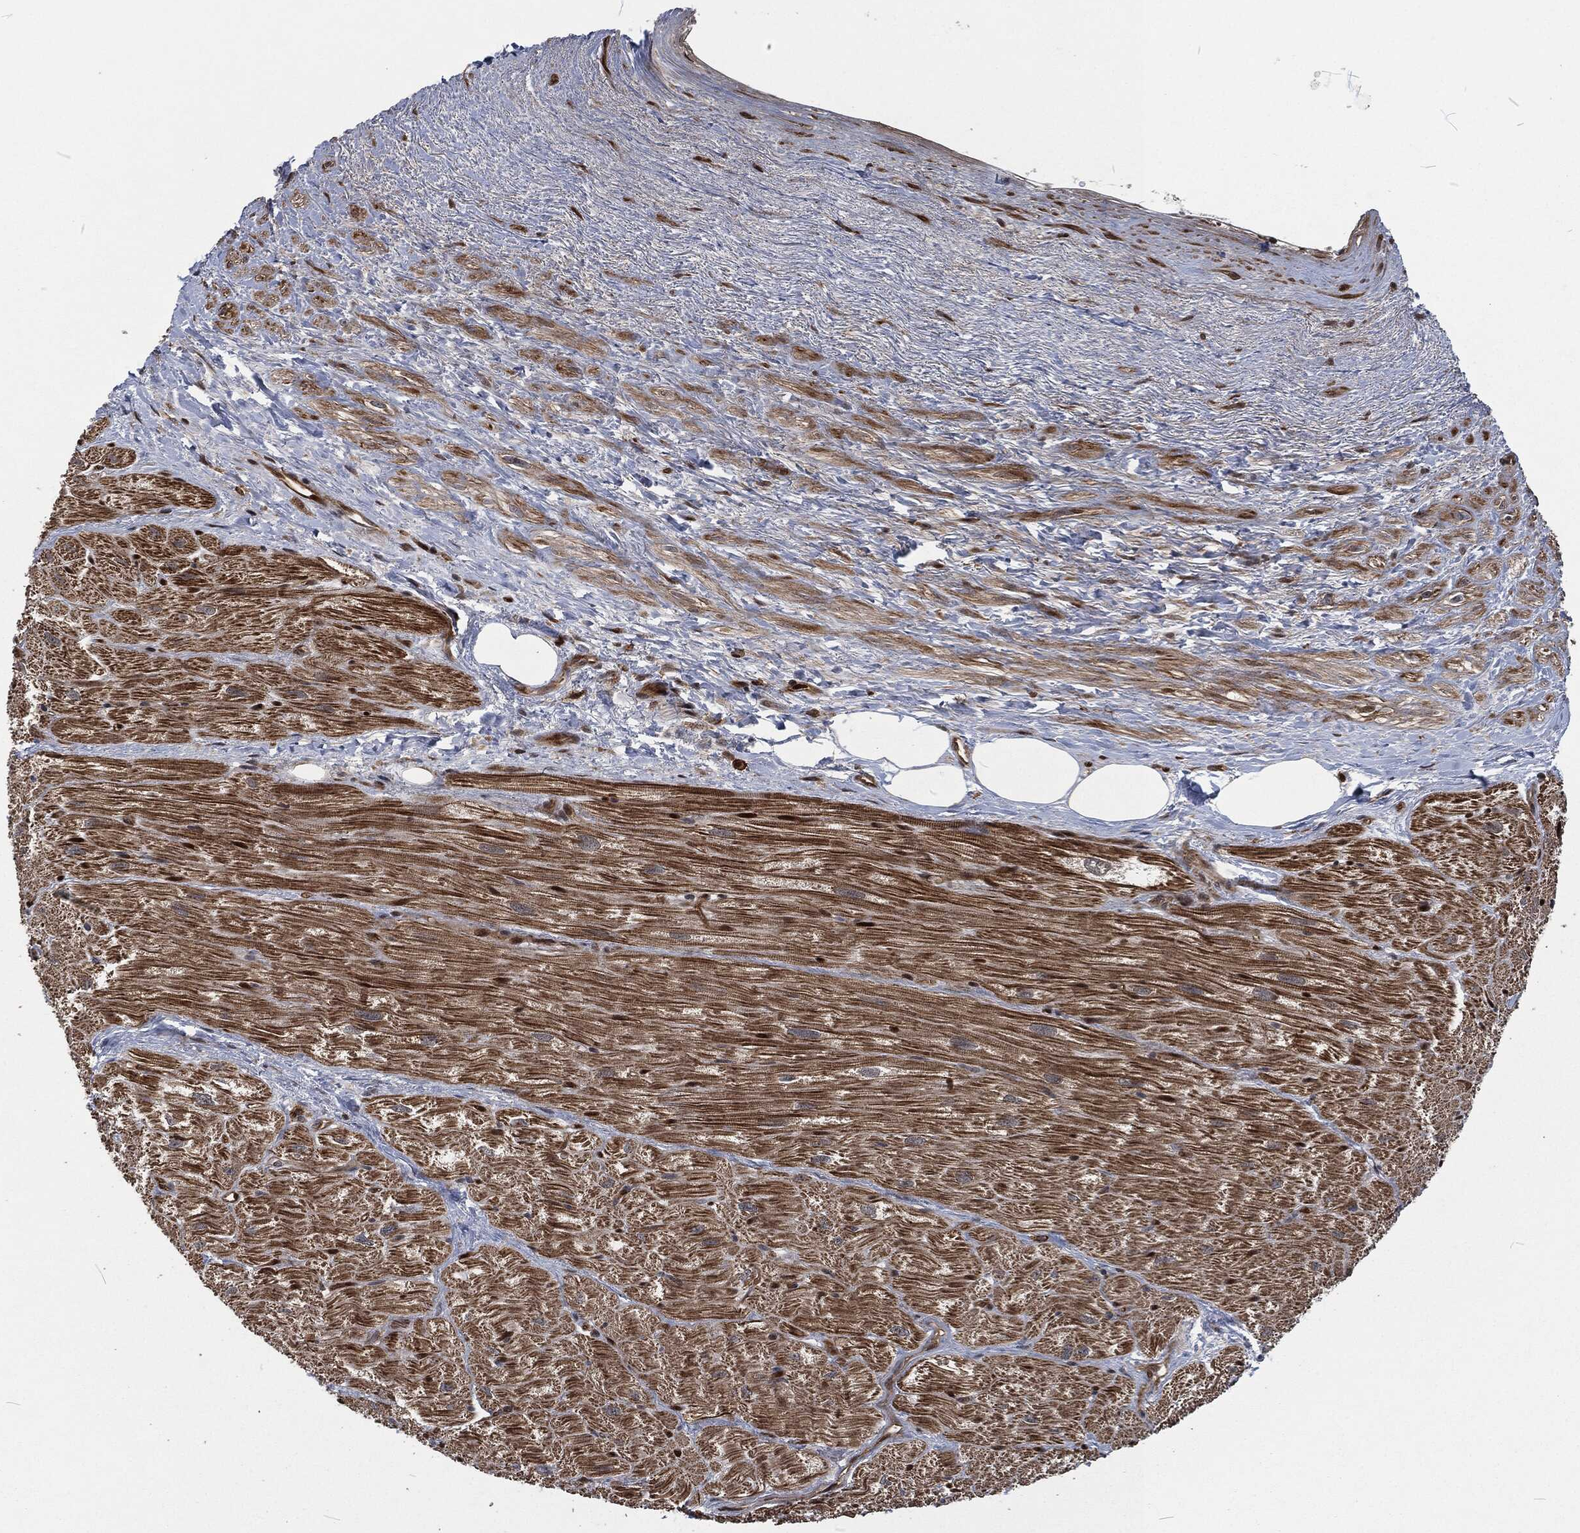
{"staining": {"intensity": "strong", "quantity": "25%-75%", "location": "cytoplasmic/membranous"}, "tissue": "heart muscle", "cell_type": "Cardiomyocytes", "image_type": "normal", "snomed": [{"axis": "morphology", "description": "Normal tissue, NOS"}, {"axis": "topography", "description": "Heart"}], "caption": "This photomicrograph displays IHC staining of unremarkable human heart muscle, with high strong cytoplasmic/membranous expression in approximately 25%-75% of cardiomyocytes.", "gene": "CMPK2", "patient": {"sex": "male", "age": 62}}